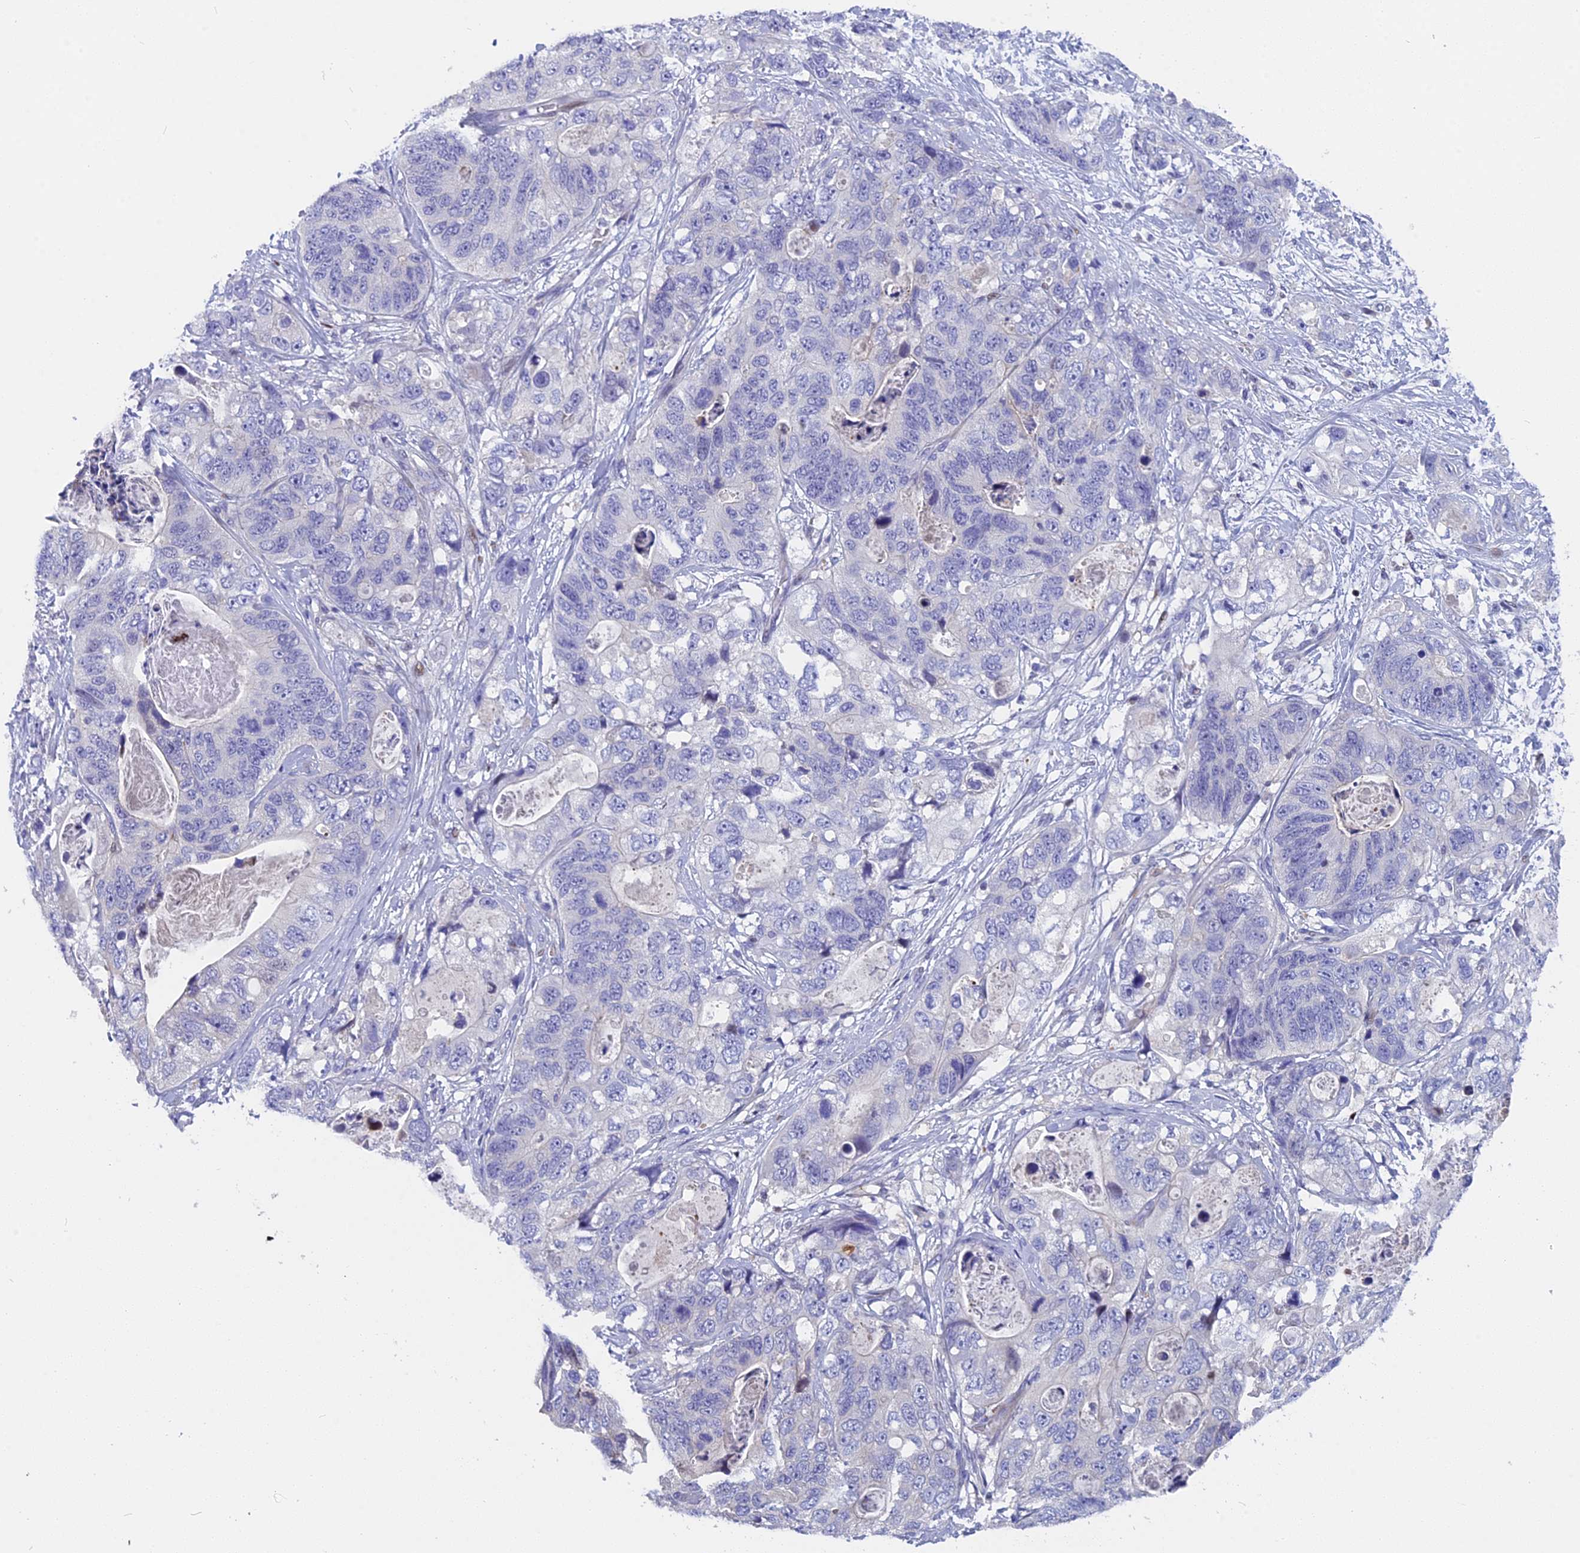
{"staining": {"intensity": "negative", "quantity": "none", "location": "none"}, "tissue": "stomach cancer", "cell_type": "Tumor cells", "image_type": "cancer", "snomed": [{"axis": "morphology", "description": "Adenocarcinoma, NOS"}, {"axis": "topography", "description": "Stomach"}], "caption": "A photomicrograph of human stomach cancer (adenocarcinoma) is negative for staining in tumor cells.", "gene": "NKPD1", "patient": {"sex": "female", "age": 89}}